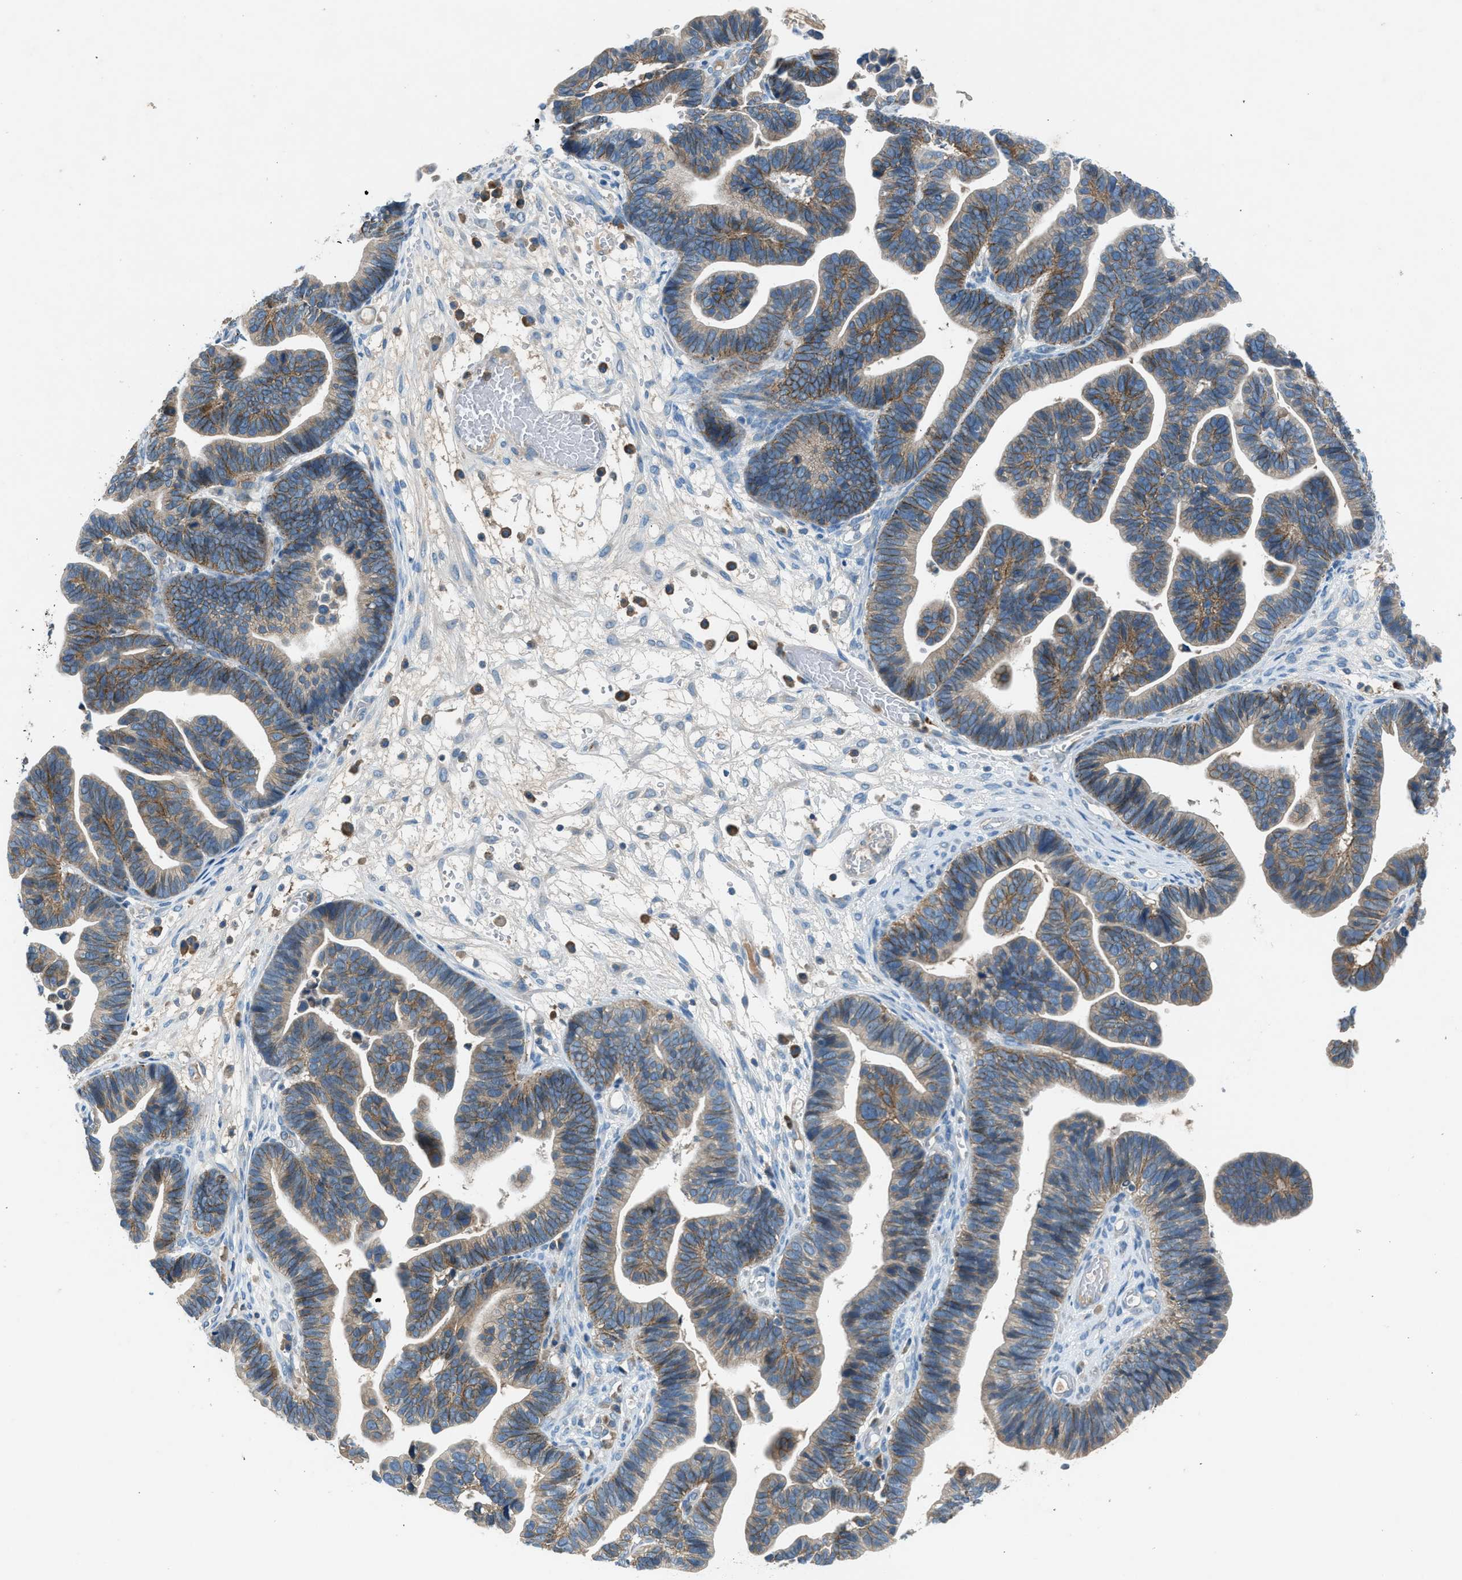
{"staining": {"intensity": "weak", "quantity": ">75%", "location": "cytoplasmic/membranous"}, "tissue": "ovarian cancer", "cell_type": "Tumor cells", "image_type": "cancer", "snomed": [{"axis": "morphology", "description": "Cystadenocarcinoma, serous, NOS"}, {"axis": "topography", "description": "Ovary"}], "caption": "About >75% of tumor cells in ovarian cancer (serous cystadenocarcinoma) demonstrate weak cytoplasmic/membranous protein expression as visualized by brown immunohistochemical staining.", "gene": "BMP1", "patient": {"sex": "female", "age": 56}}